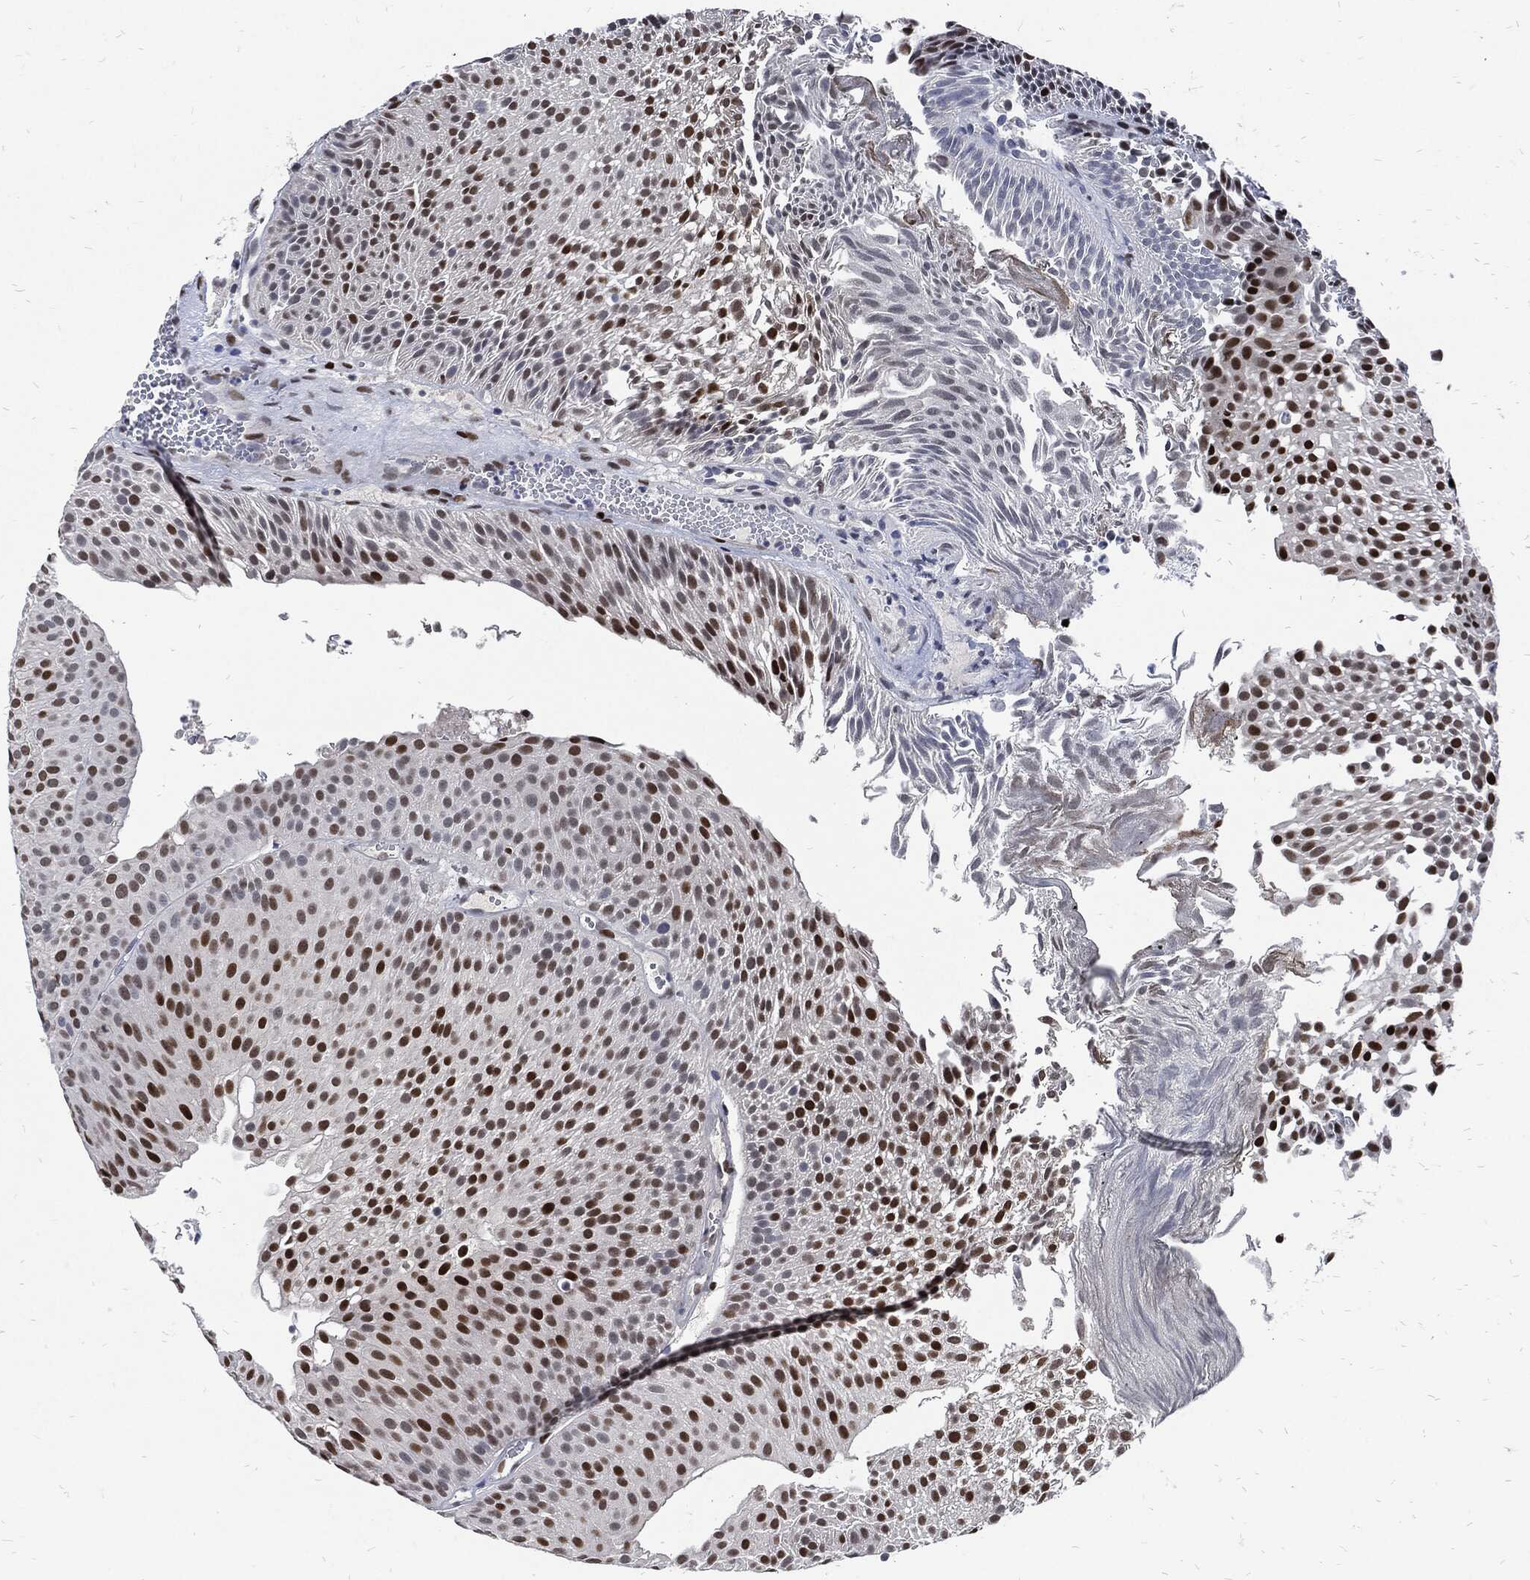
{"staining": {"intensity": "strong", "quantity": "<25%", "location": "nuclear"}, "tissue": "urothelial cancer", "cell_type": "Tumor cells", "image_type": "cancer", "snomed": [{"axis": "morphology", "description": "Urothelial carcinoma, Low grade"}, {"axis": "topography", "description": "Urinary bladder"}], "caption": "A brown stain highlights strong nuclear positivity of a protein in urothelial carcinoma (low-grade) tumor cells. Immunohistochemistry stains the protein in brown and the nuclei are stained blue.", "gene": "JUN", "patient": {"sex": "male", "age": 65}}